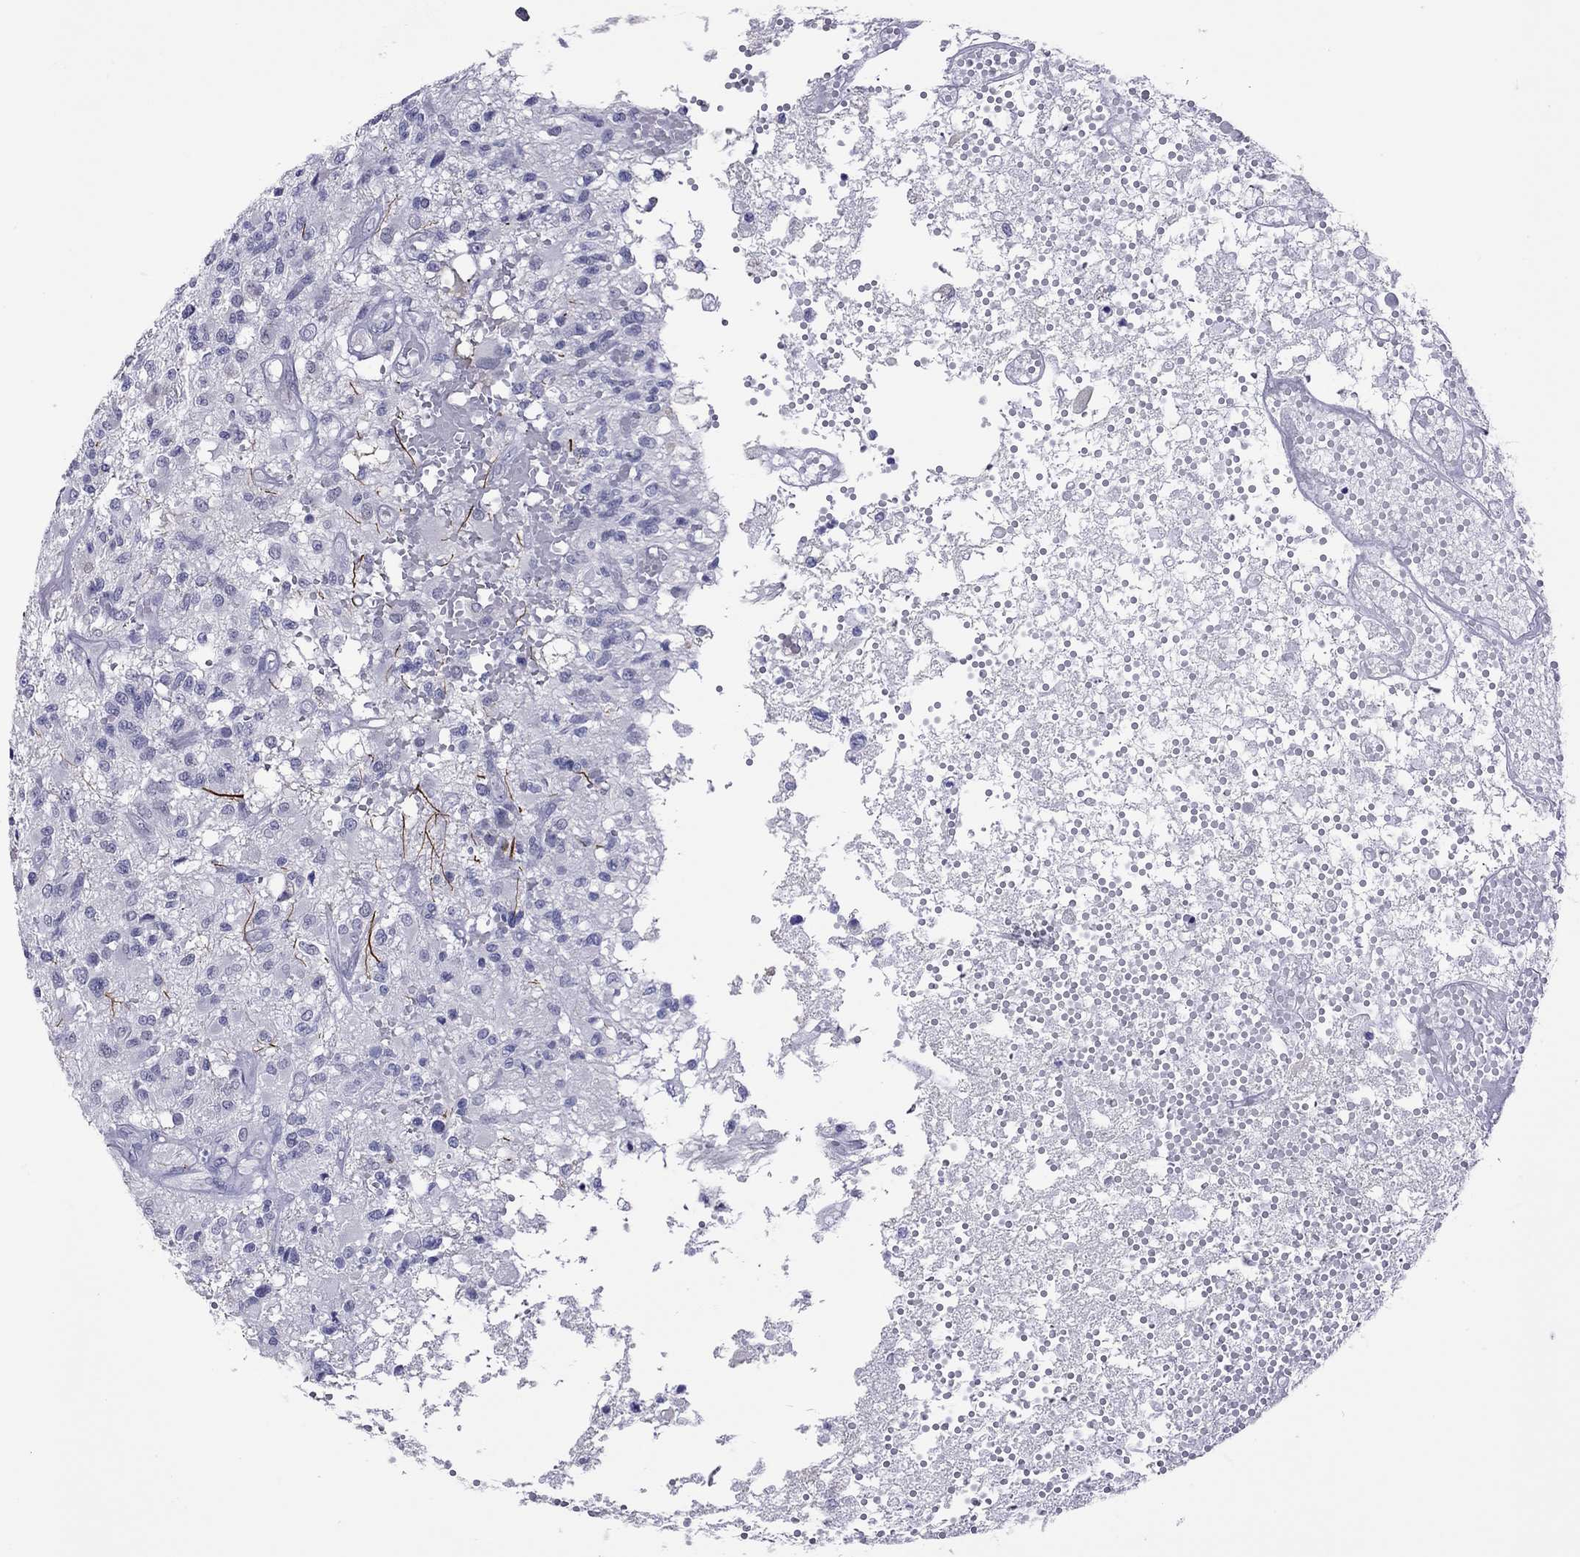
{"staining": {"intensity": "negative", "quantity": "none", "location": "none"}, "tissue": "glioma", "cell_type": "Tumor cells", "image_type": "cancer", "snomed": [{"axis": "morphology", "description": "Glioma, malignant, High grade"}, {"axis": "topography", "description": "Brain"}], "caption": "IHC micrograph of neoplastic tissue: human glioma stained with DAB (3,3'-diaminobenzidine) displays no significant protein staining in tumor cells. (Immunohistochemistry (ihc), brightfield microscopy, high magnification).", "gene": "CHRNB3", "patient": {"sex": "female", "age": 63}}